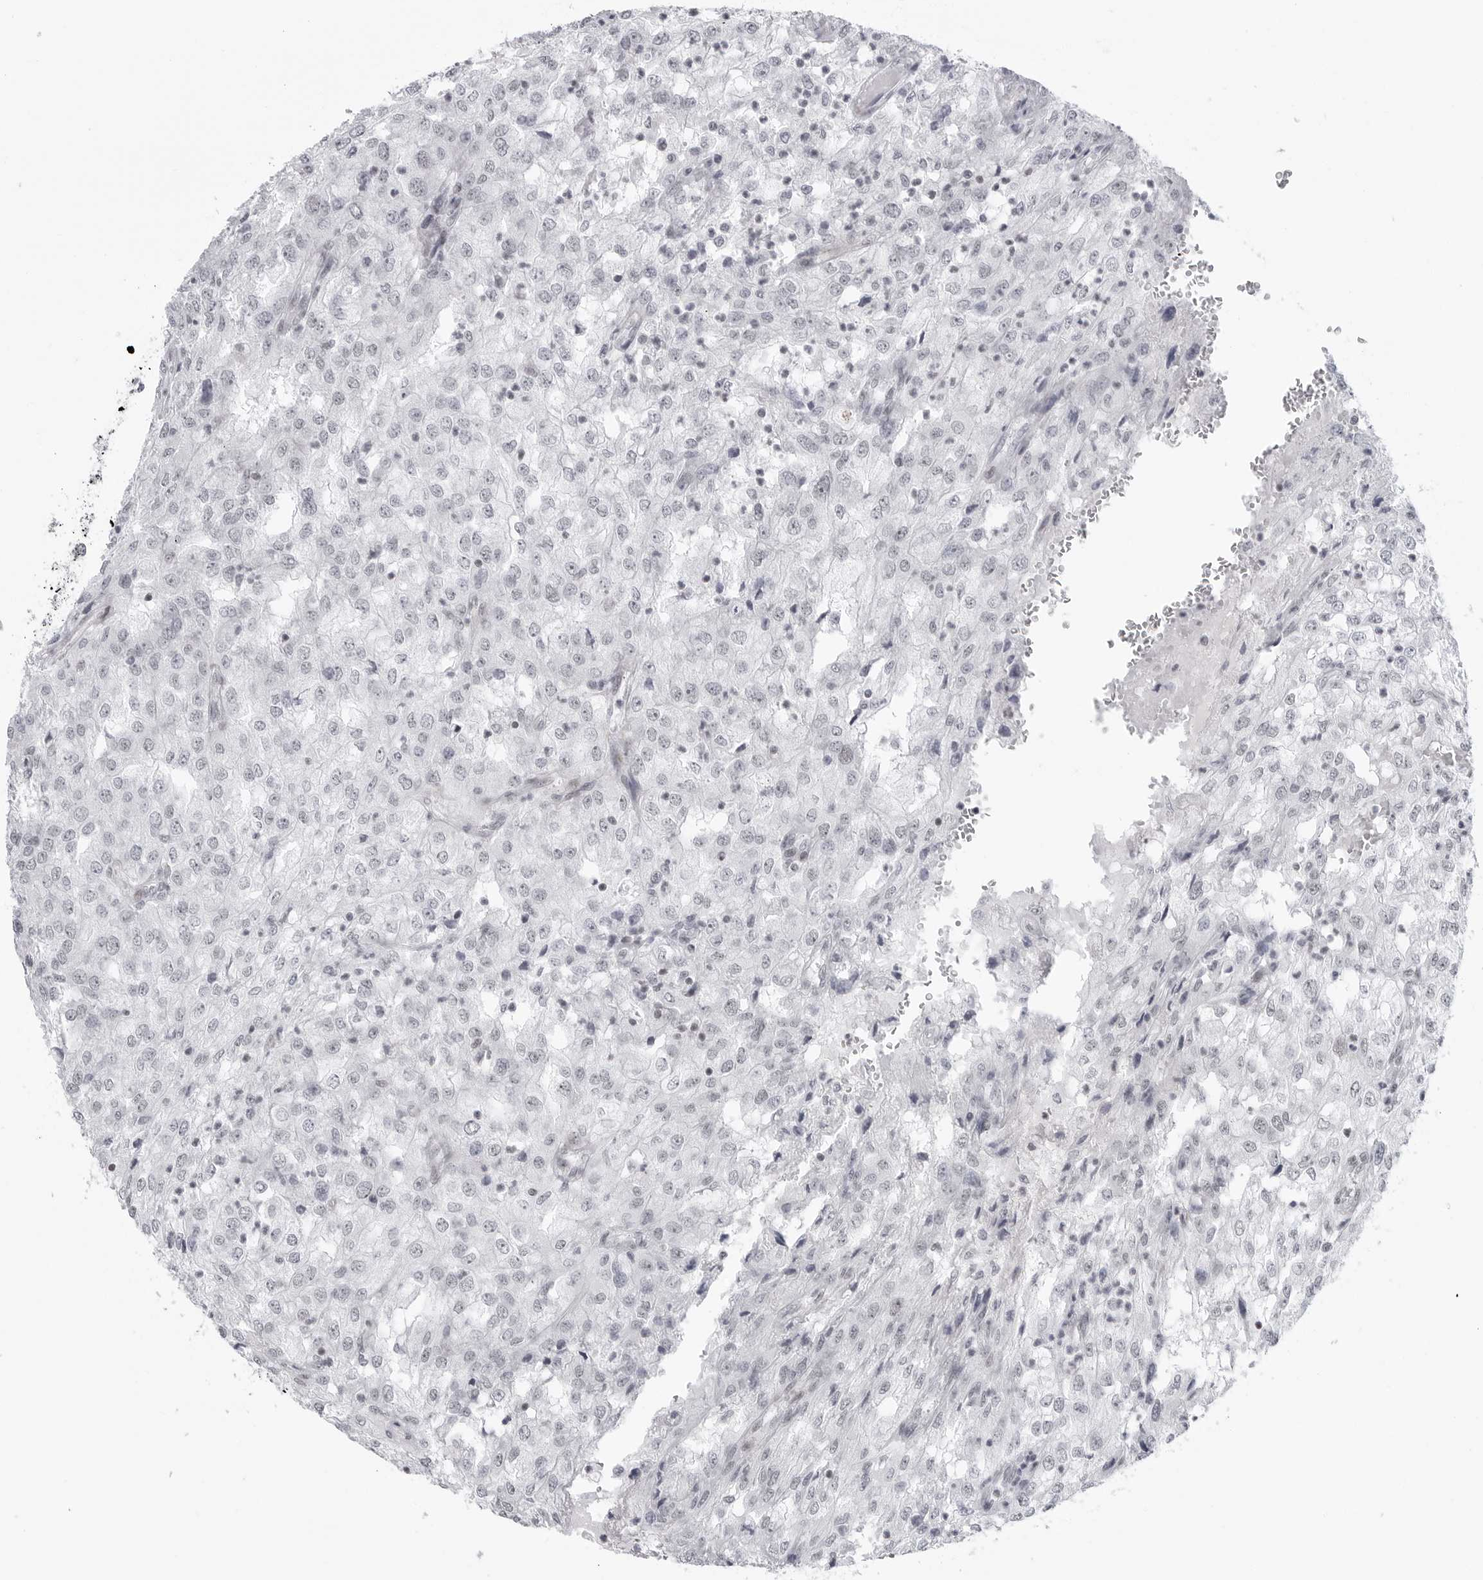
{"staining": {"intensity": "negative", "quantity": "none", "location": "none"}, "tissue": "renal cancer", "cell_type": "Tumor cells", "image_type": "cancer", "snomed": [{"axis": "morphology", "description": "Adenocarcinoma, NOS"}, {"axis": "topography", "description": "Kidney"}], "caption": "The image shows no staining of tumor cells in renal cancer (adenocarcinoma).", "gene": "TRIM66", "patient": {"sex": "female", "age": 54}}